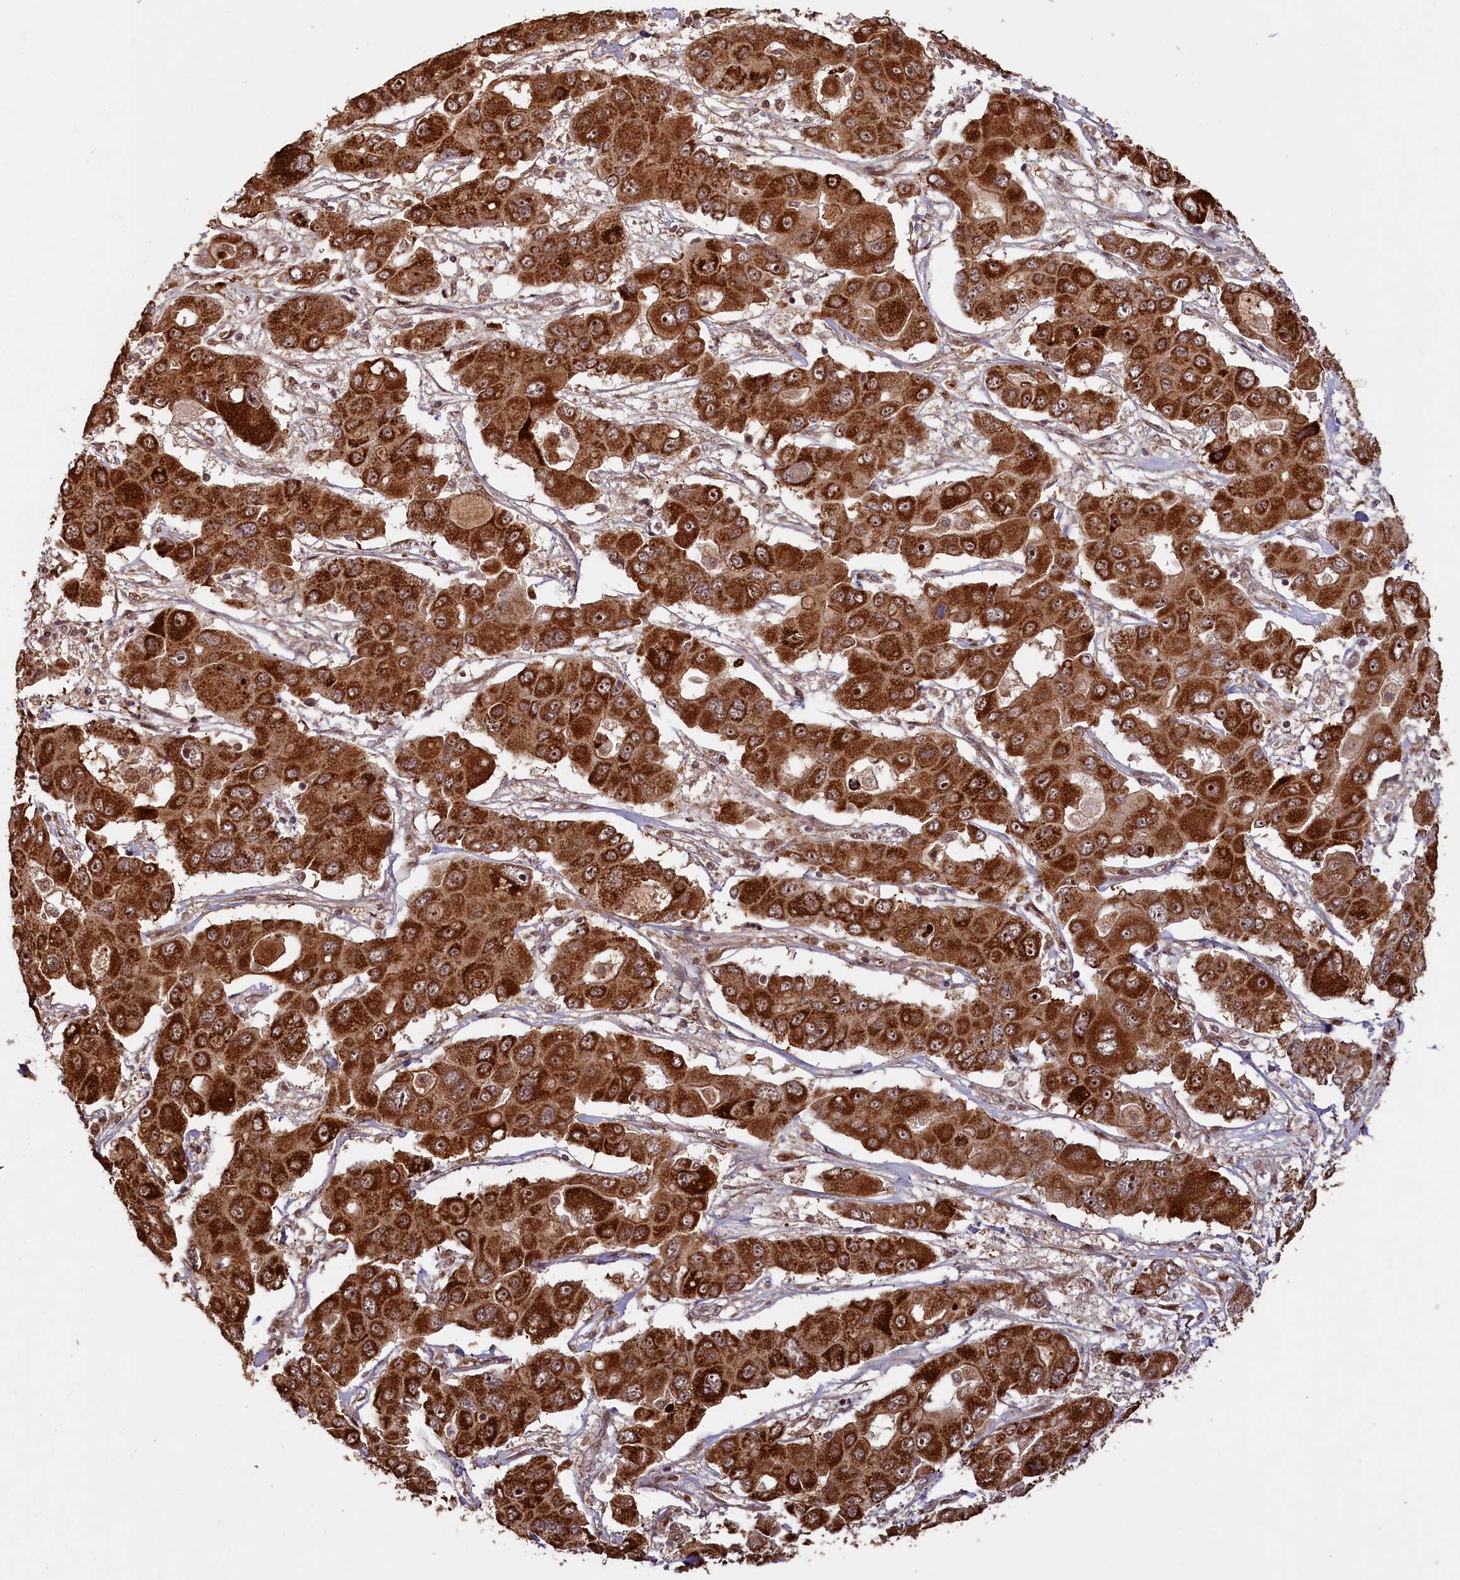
{"staining": {"intensity": "strong", "quantity": ">75%", "location": "cytoplasmic/membranous,nuclear"}, "tissue": "liver cancer", "cell_type": "Tumor cells", "image_type": "cancer", "snomed": [{"axis": "morphology", "description": "Cholangiocarcinoma"}, {"axis": "topography", "description": "Liver"}], "caption": "The photomicrograph shows staining of cholangiocarcinoma (liver), revealing strong cytoplasmic/membranous and nuclear protein staining (brown color) within tumor cells.", "gene": "SHPRH", "patient": {"sex": "male", "age": 67}}